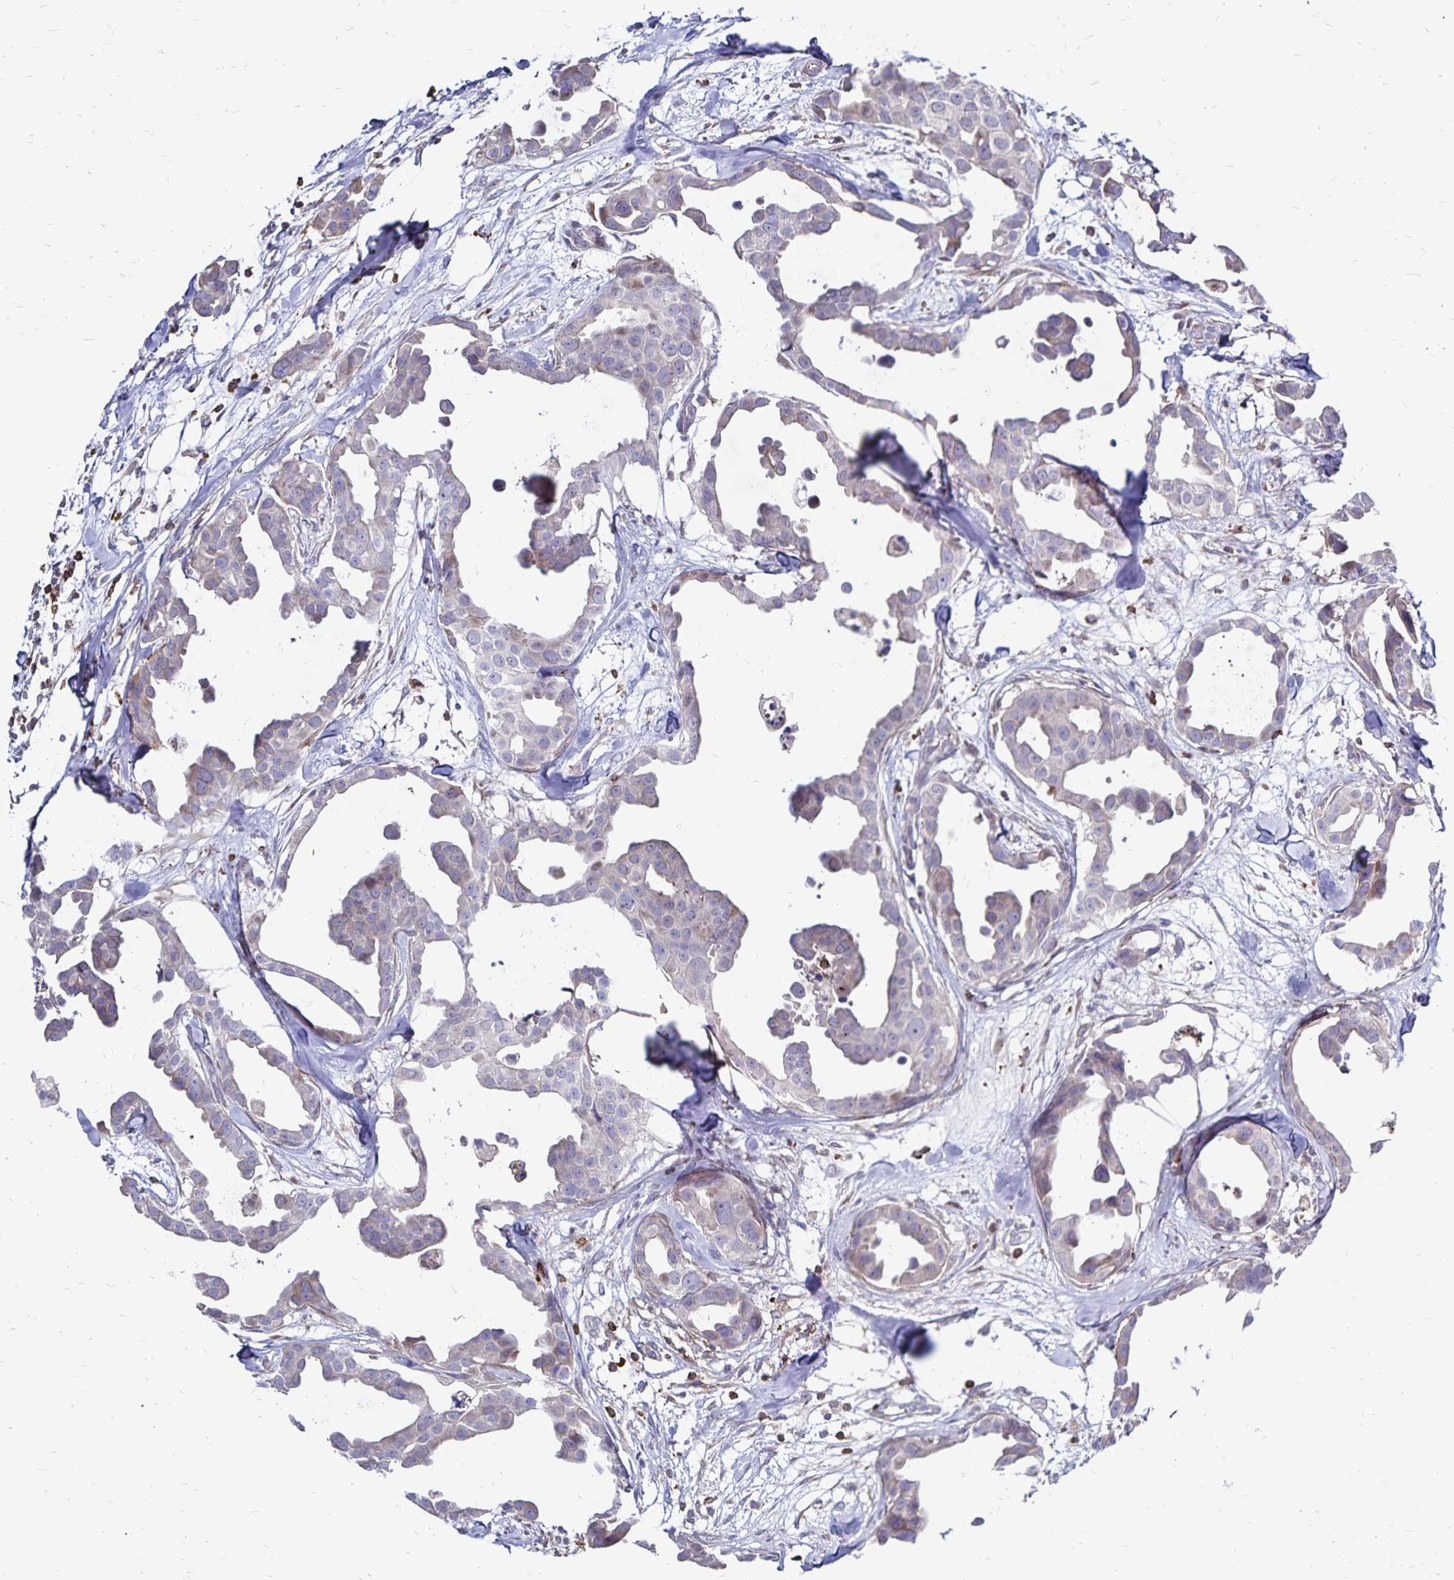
{"staining": {"intensity": "weak", "quantity": "25%-75%", "location": "cytoplasmic/membranous"}, "tissue": "breast cancer", "cell_type": "Tumor cells", "image_type": "cancer", "snomed": [{"axis": "morphology", "description": "Duct carcinoma"}, {"axis": "topography", "description": "Breast"}], "caption": "Immunohistochemical staining of human breast cancer shows low levels of weak cytoplasmic/membranous staining in approximately 25%-75% of tumor cells.", "gene": "NAGPA", "patient": {"sex": "female", "age": 38}}